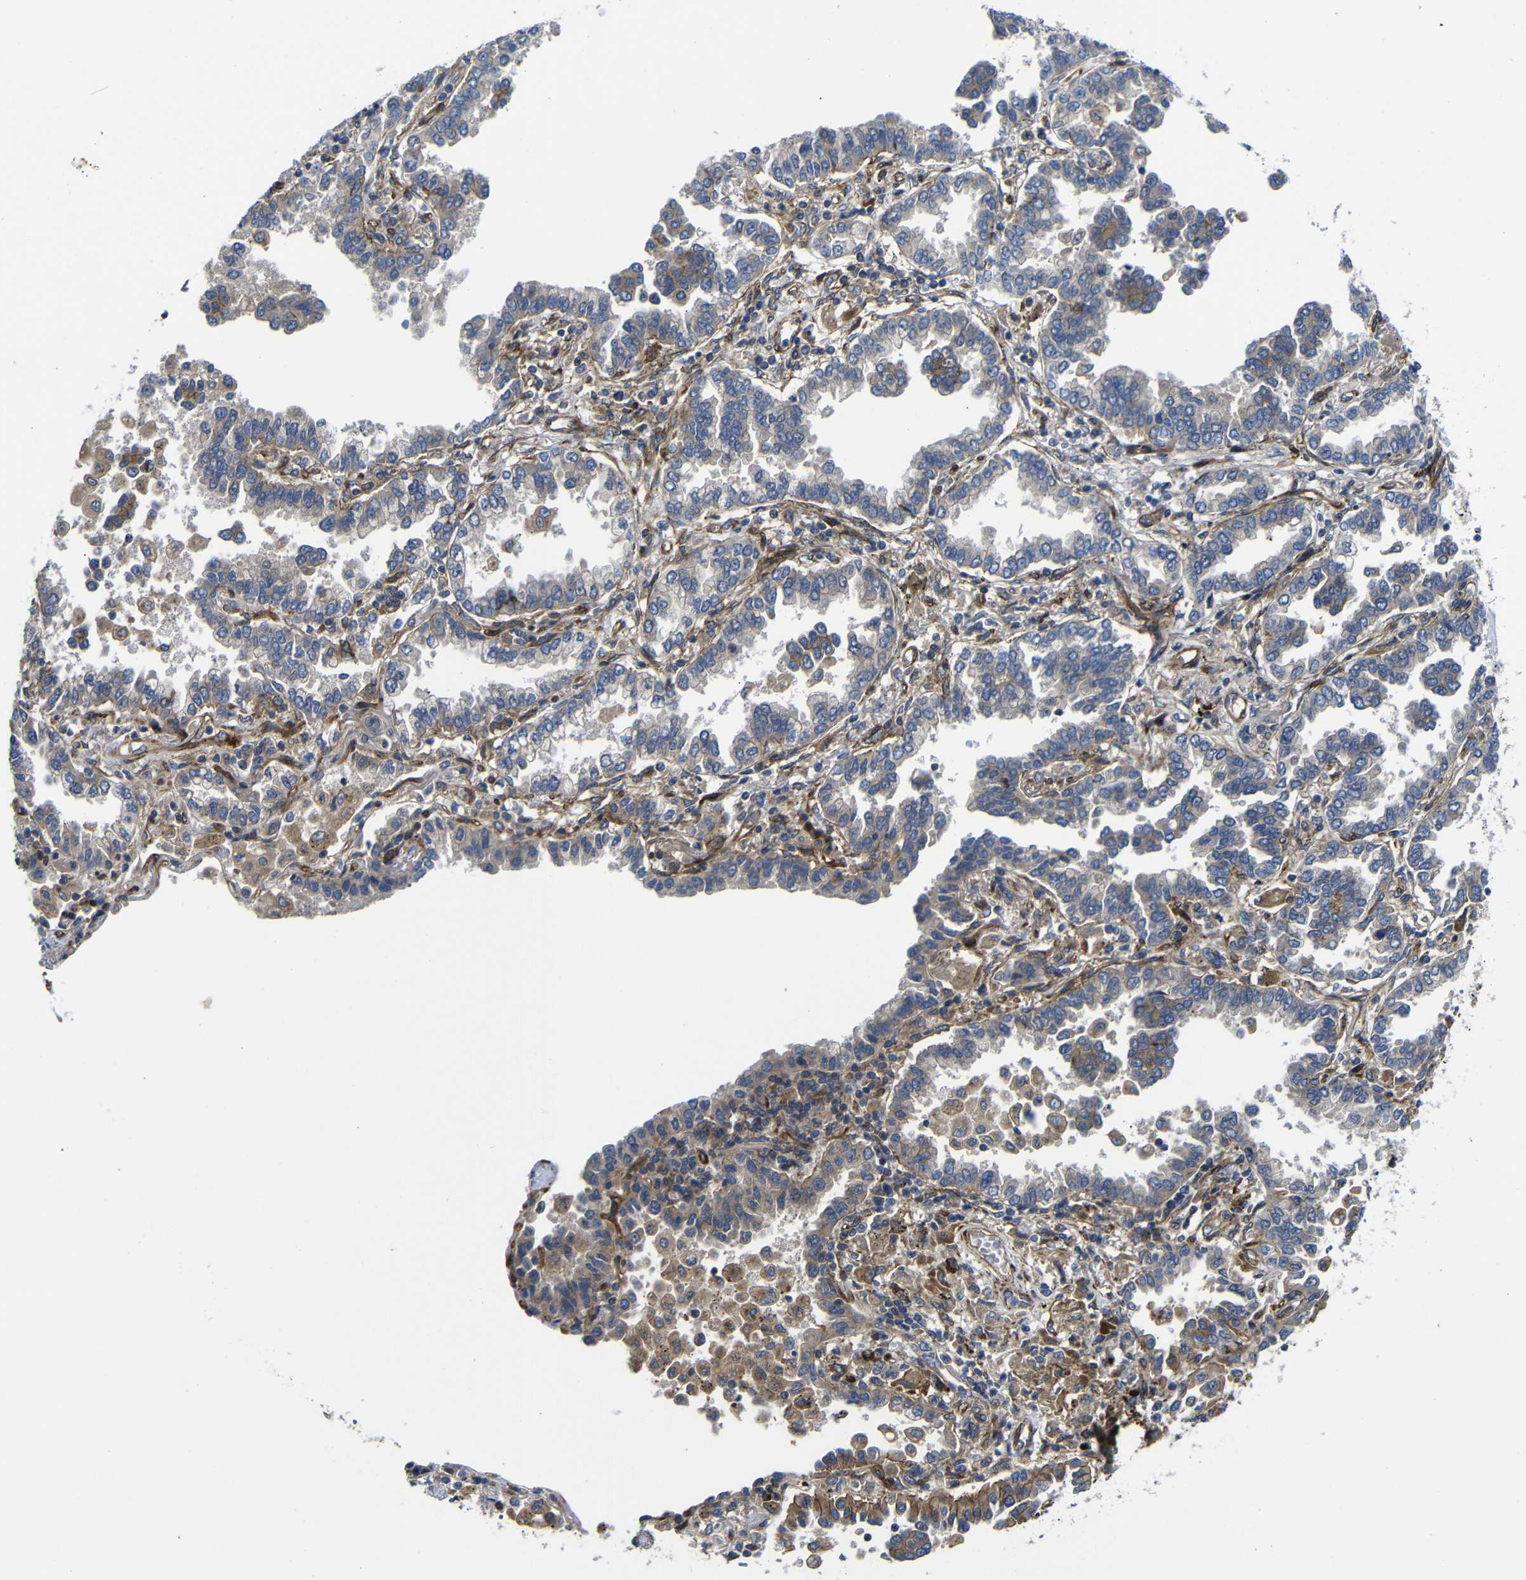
{"staining": {"intensity": "weak", "quantity": "25%-75%", "location": "cytoplasmic/membranous"}, "tissue": "lung cancer", "cell_type": "Tumor cells", "image_type": "cancer", "snomed": [{"axis": "morphology", "description": "Normal tissue, NOS"}, {"axis": "morphology", "description": "Adenocarcinoma, NOS"}, {"axis": "topography", "description": "Lung"}], "caption": "This photomicrograph shows immunohistochemistry (IHC) staining of lung cancer (adenocarcinoma), with low weak cytoplasmic/membranous staining in about 25%-75% of tumor cells.", "gene": "PARP14", "patient": {"sex": "male", "age": 59}}